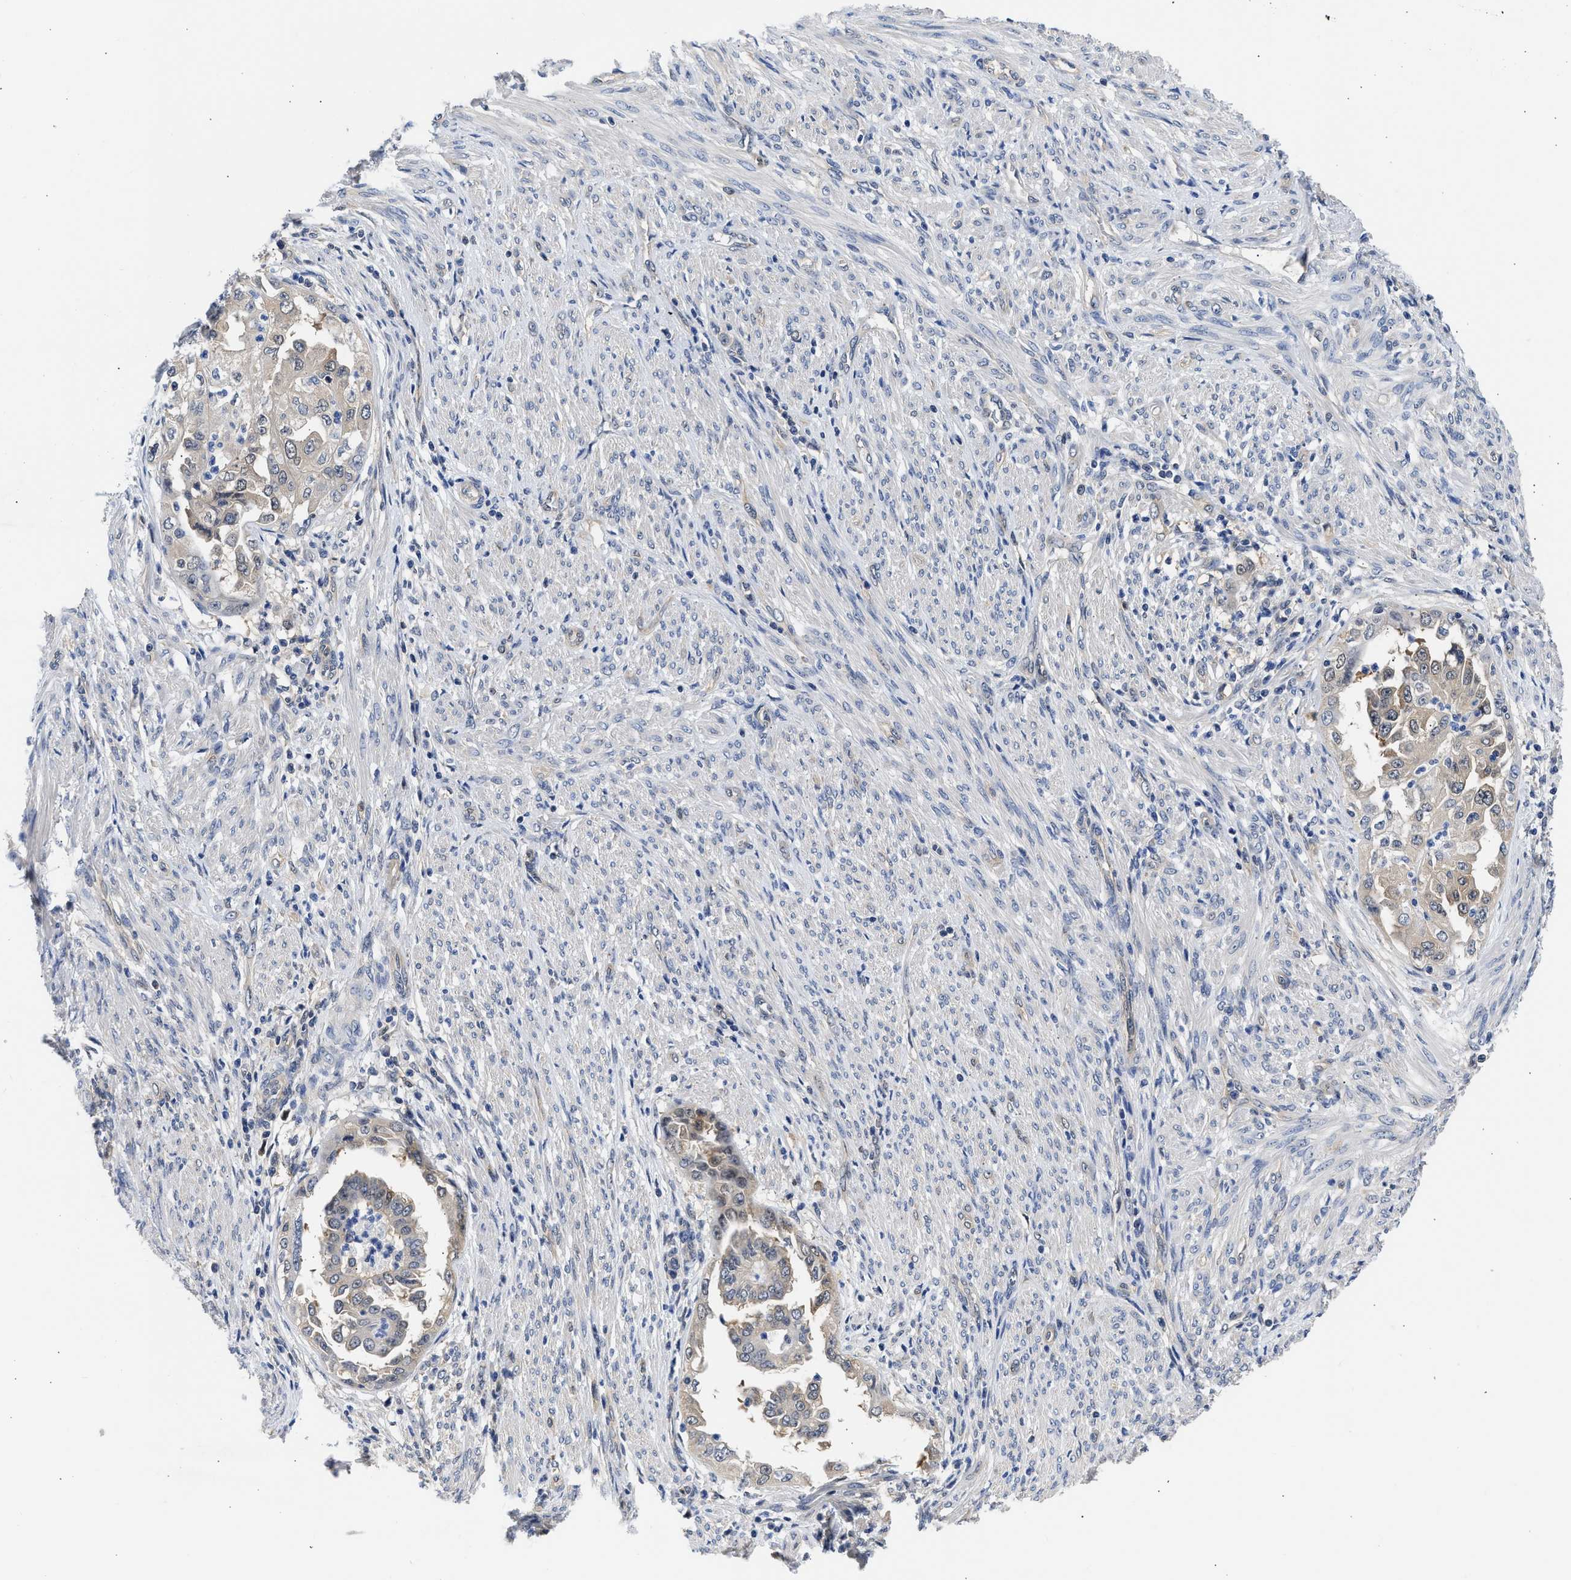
{"staining": {"intensity": "weak", "quantity": "25%-75%", "location": "cytoplasmic/membranous"}, "tissue": "endometrial cancer", "cell_type": "Tumor cells", "image_type": "cancer", "snomed": [{"axis": "morphology", "description": "Adenocarcinoma, NOS"}, {"axis": "topography", "description": "Endometrium"}], "caption": "IHC staining of endometrial cancer (adenocarcinoma), which displays low levels of weak cytoplasmic/membranous positivity in approximately 25%-75% of tumor cells indicating weak cytoplasmic/membranous protein staining. The staining was performed using DAB (brown) for protein detection and nuclei were counterstained in hematoxylin (blue).", "gene": "XPO5", "patient": {"sex": "female", "age": 85}}